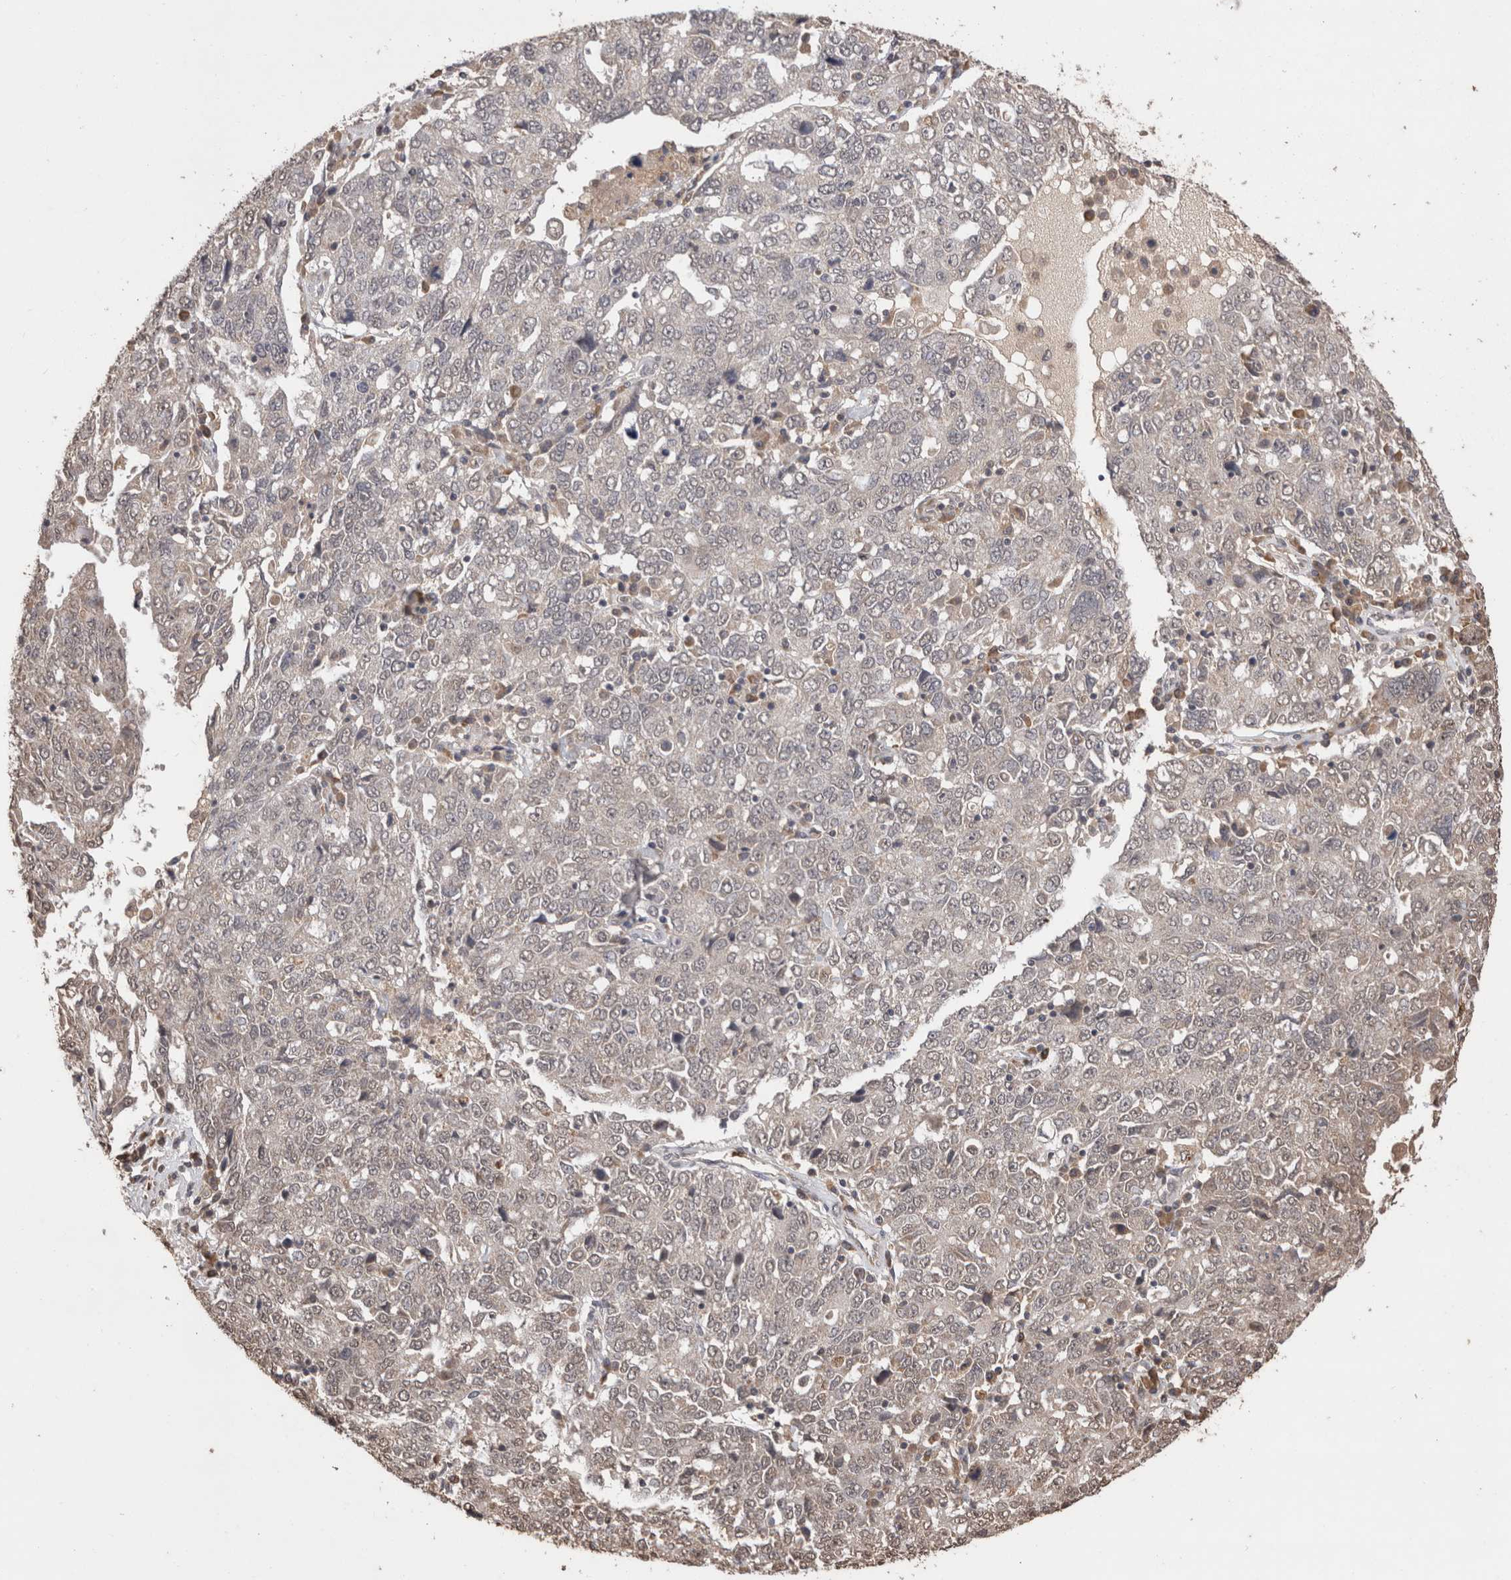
{"staining": {"intensity": "negative", "quantity": "none", "location": "none"}, "tissue": "ovarian cancer", "cell_type": "Tumor cells", "image_type": "cancer", "snomed": [{"axis": "morphology", "description": "Carcinoma, endometroid"}, {"axis": "topography", "description": "Ovary"}], "caption": "There is no significant positivity in tumor cells of ovarian cancer (endometroid carcinoma).", "gene": "GRK5", "patient": {"sex": "female", "age": 62}}